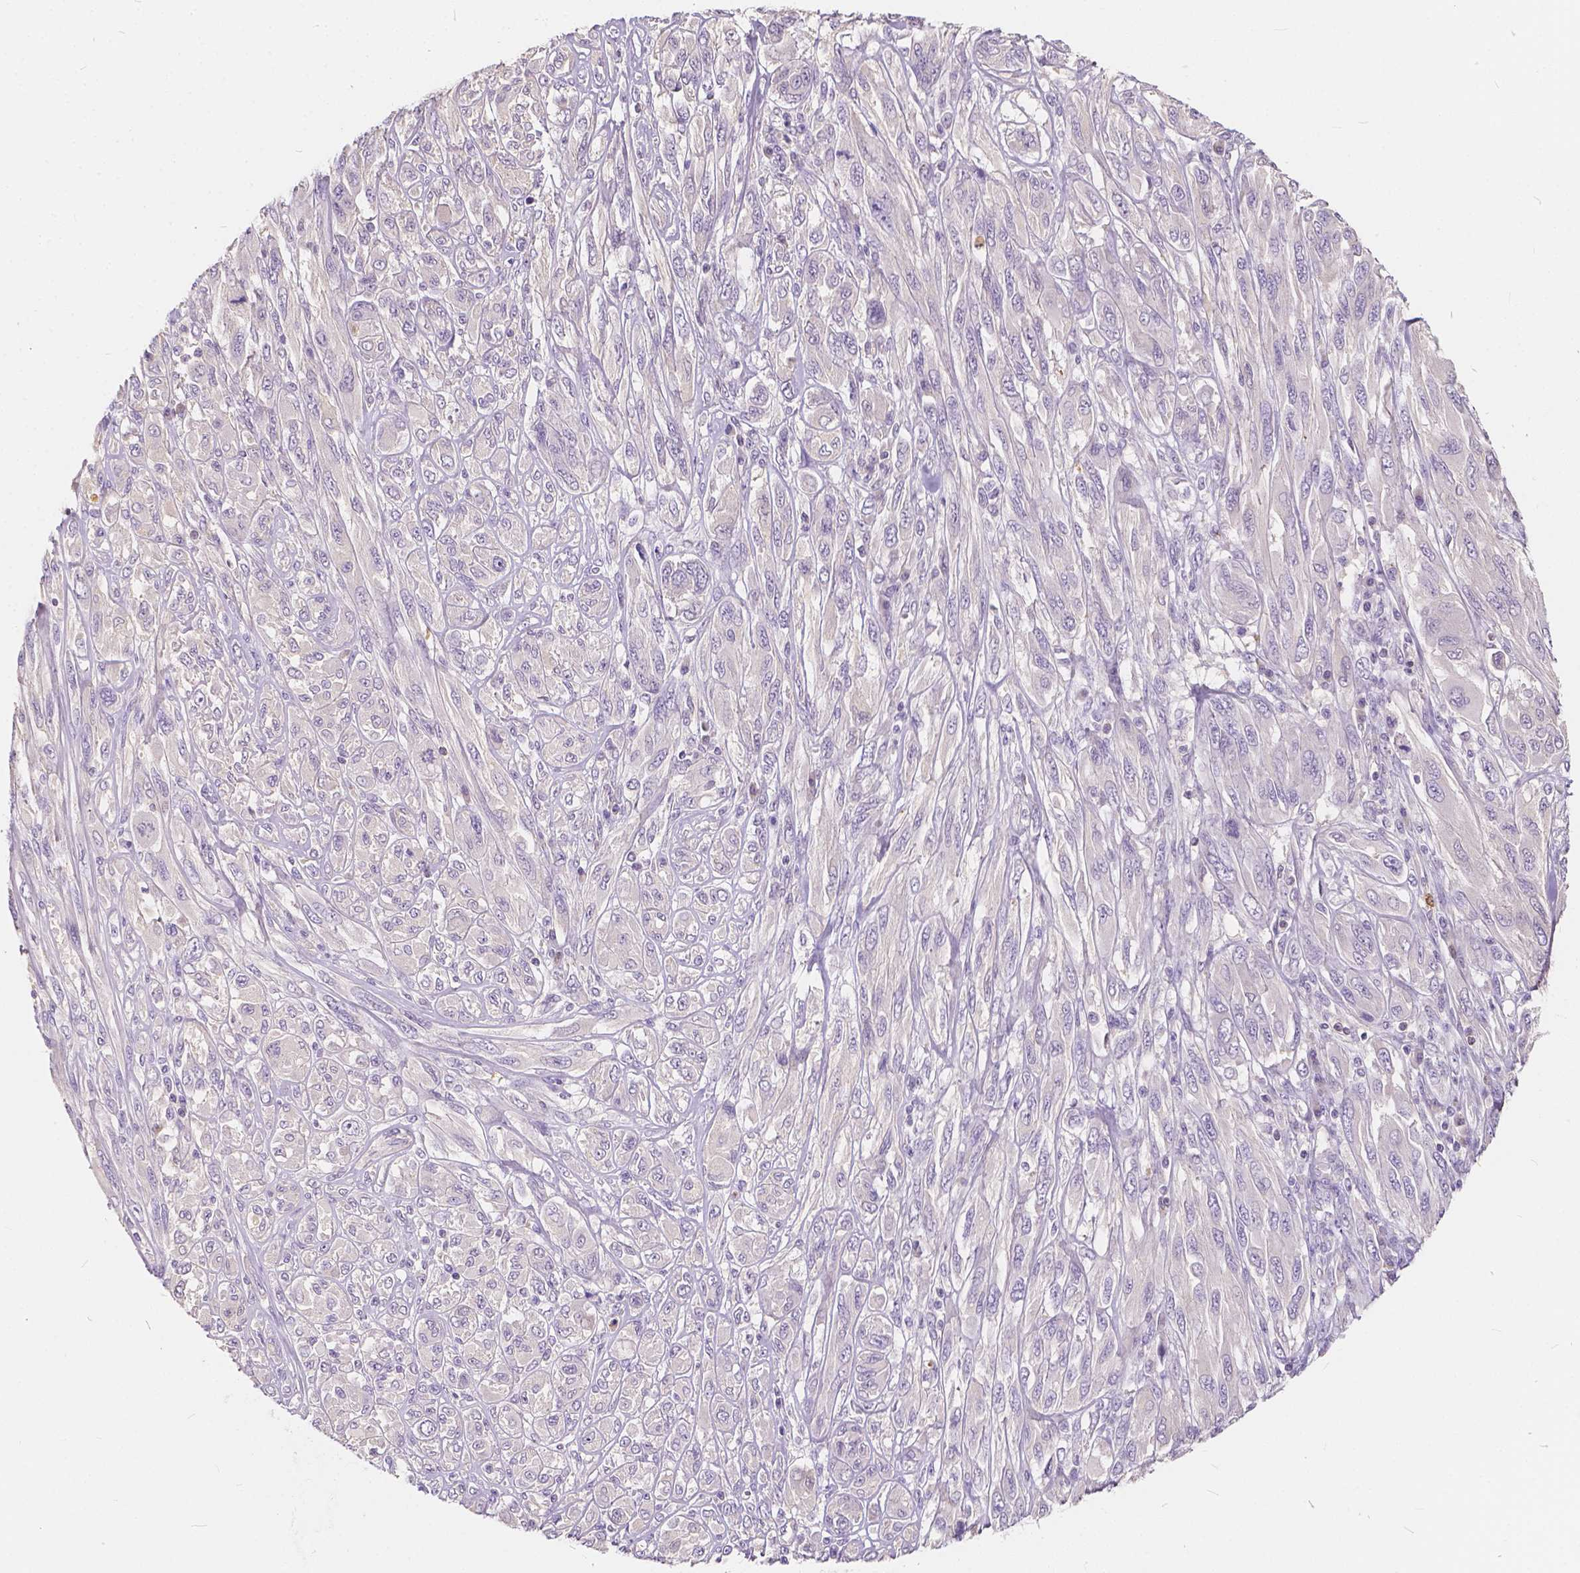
{"staining": {"intensity": "negative", "quantity": "none", "location": "none"}, "tissue": "melanoma", "cell_type": "Tumor cells", "image_type": "cancer", "snomed": [{"axis": "morphology", "description": "Malignant melanoma, NOS"}, {"axis": "topography", "description": "Skin"}], "caption": "Tumor cells are negative for protein expression in human melanoma. The staining was performed using DAB (3,3'-diaminobenzidine) to visualize the protein expression in brown, while the nuclei were stained in blue with hematoxylin (Magnification: 20x).", "gene": "KIAA0513", "patient": {"sex": "female", "age": 91}}